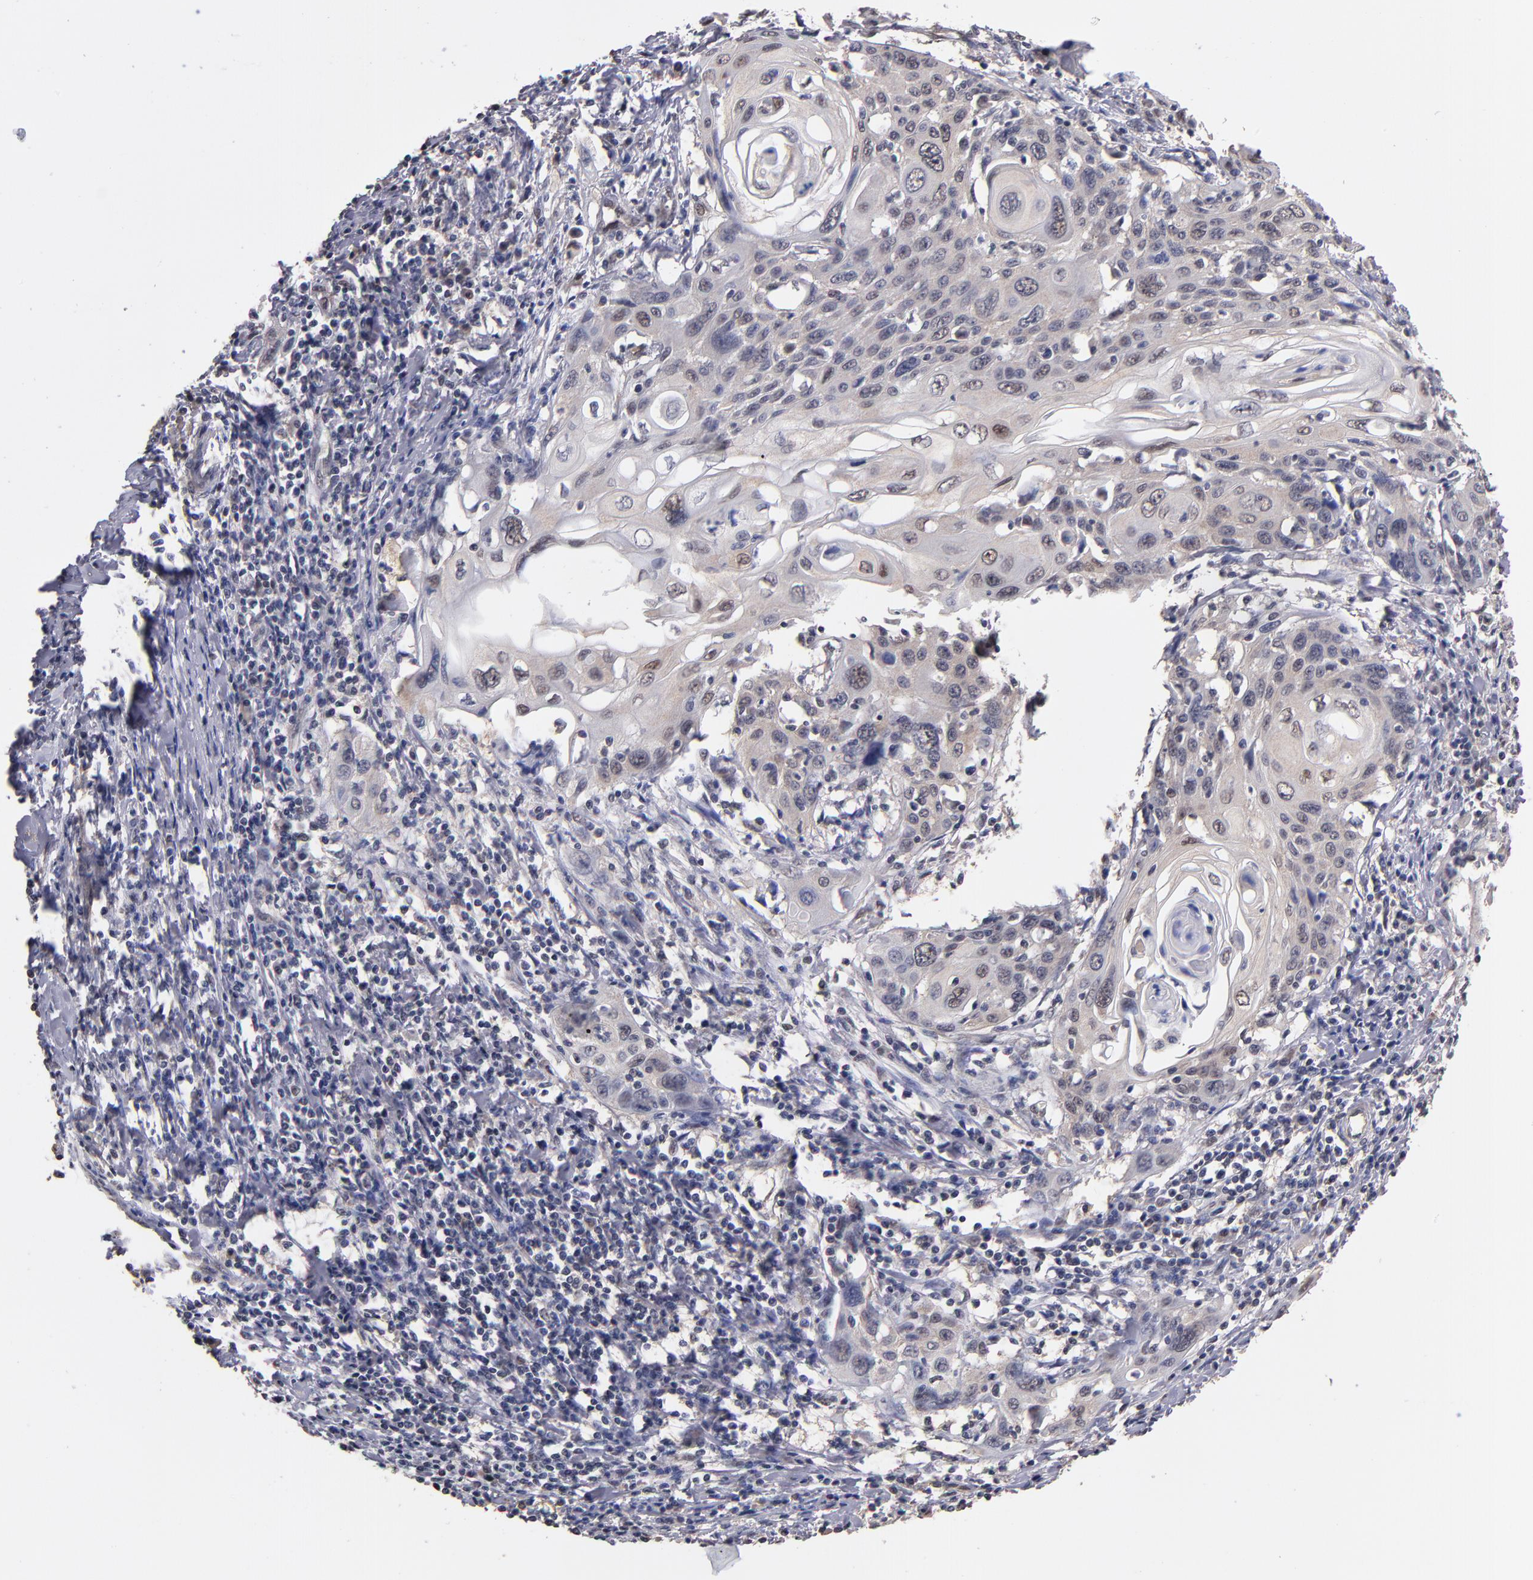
{"staining": {"intensity": "weak", "quantity": "<25%", "location": "nuclear"}, "tissue": "cervical cancer", "cell_type": "Tumor cells", "image_type": "cancer", "snomed": [{"axis": "morphology", "description": "Squamous cell carcinoma, NOS"}, {"axis": "topography", "description": "Cervix"}], "caption": "Immunohistochemistry photomicrograph of squamous cell carcinoma (cervical) stained for a protein (brown), which shows no positivity in tumor cells.", "gene": "PSMD10", "patient": {"sex": "female", "age": 54}}